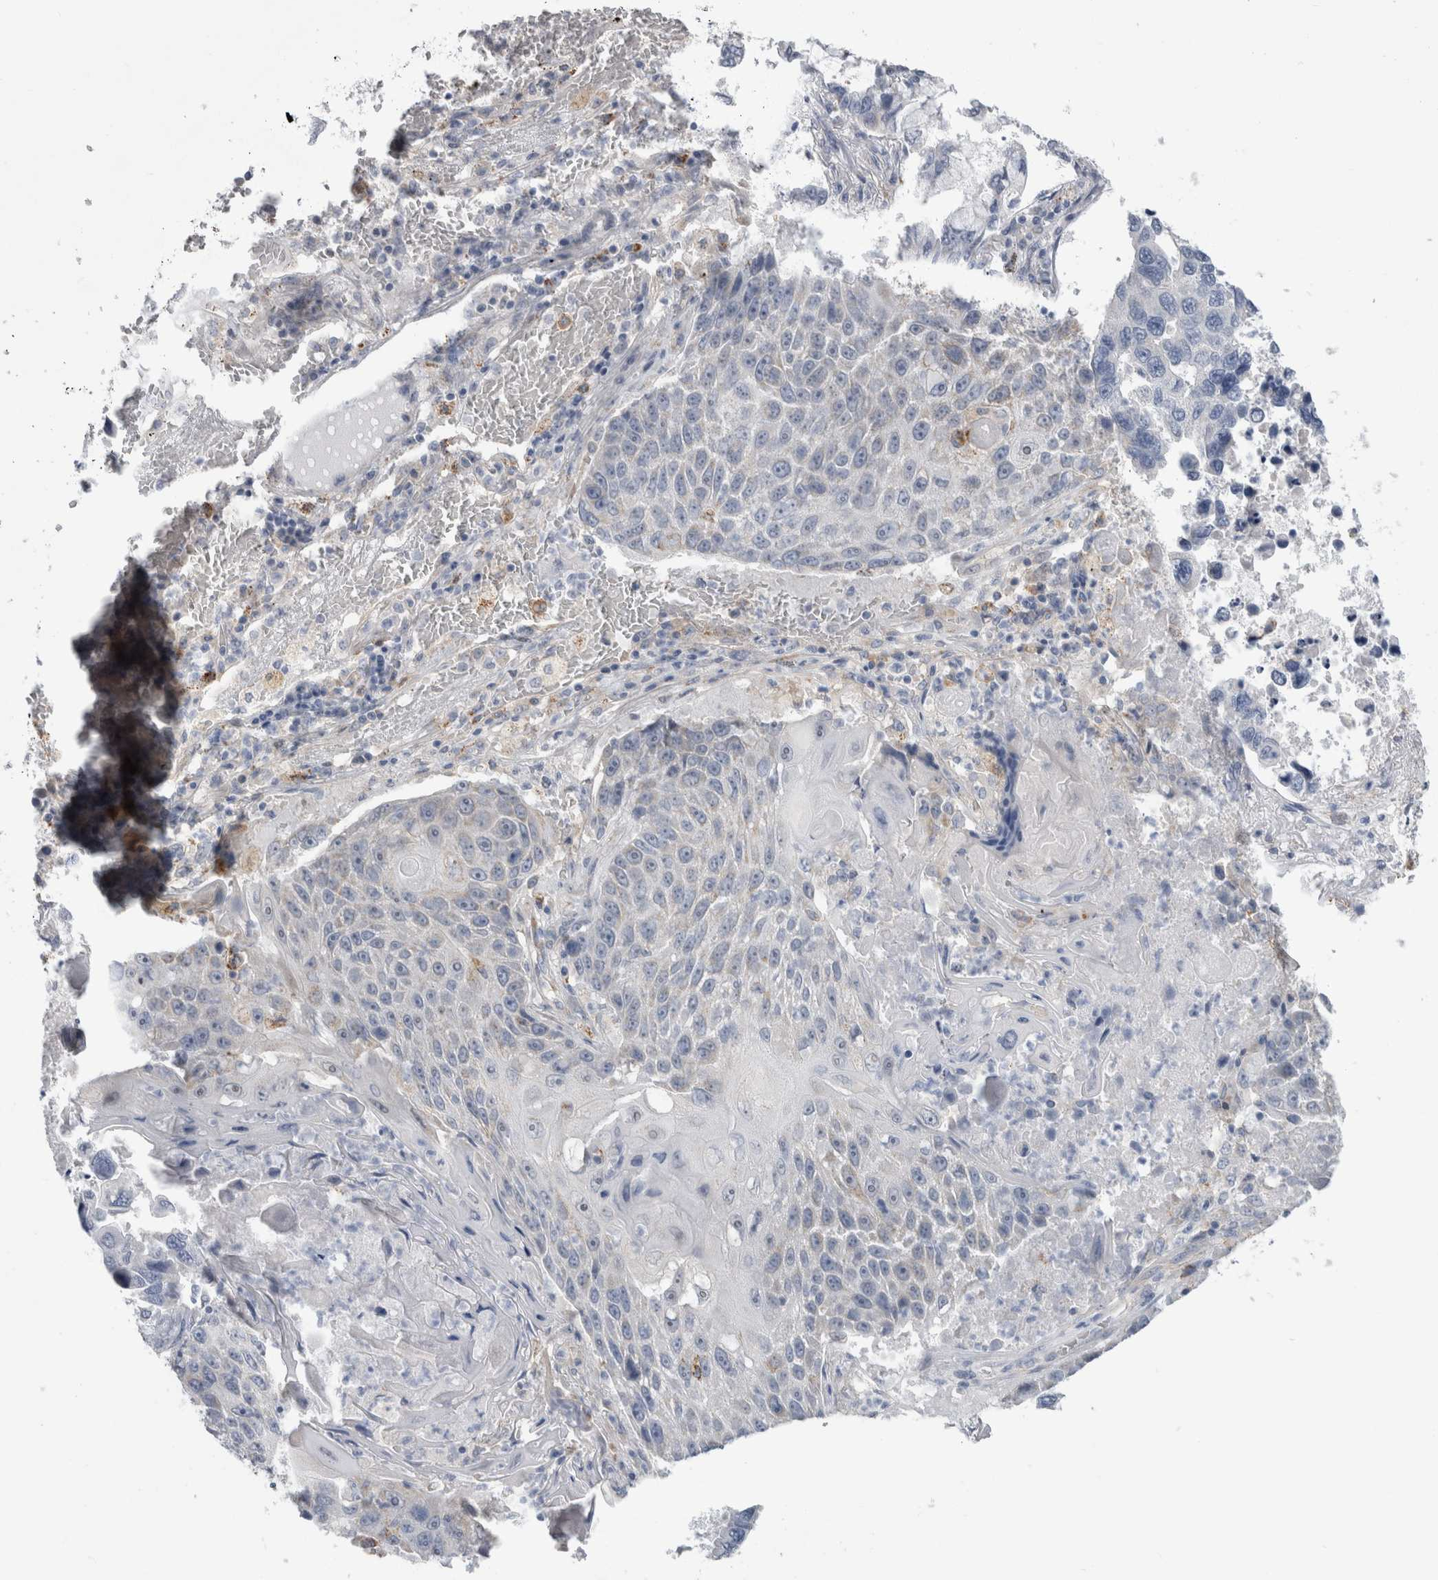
{"staining": {"intensity": "negative", "quantity": "none", "location": "none"}, "tissue": "lung cancer", "cell_type": "Tumor cells", "image_type": "cancer", "snomed": [{"axis": "morphology", "description": "Adenocarcinoma, NOS"}, {"axis": "topography", "description": "Lung"}], "caption": "DAB immunohistochemical staining of human lung cancer (adenocarcinoma) reveals no significant positivity in tumor cells.", "gene": "GATM", "patient": {"sex": "male", "age": 64}}